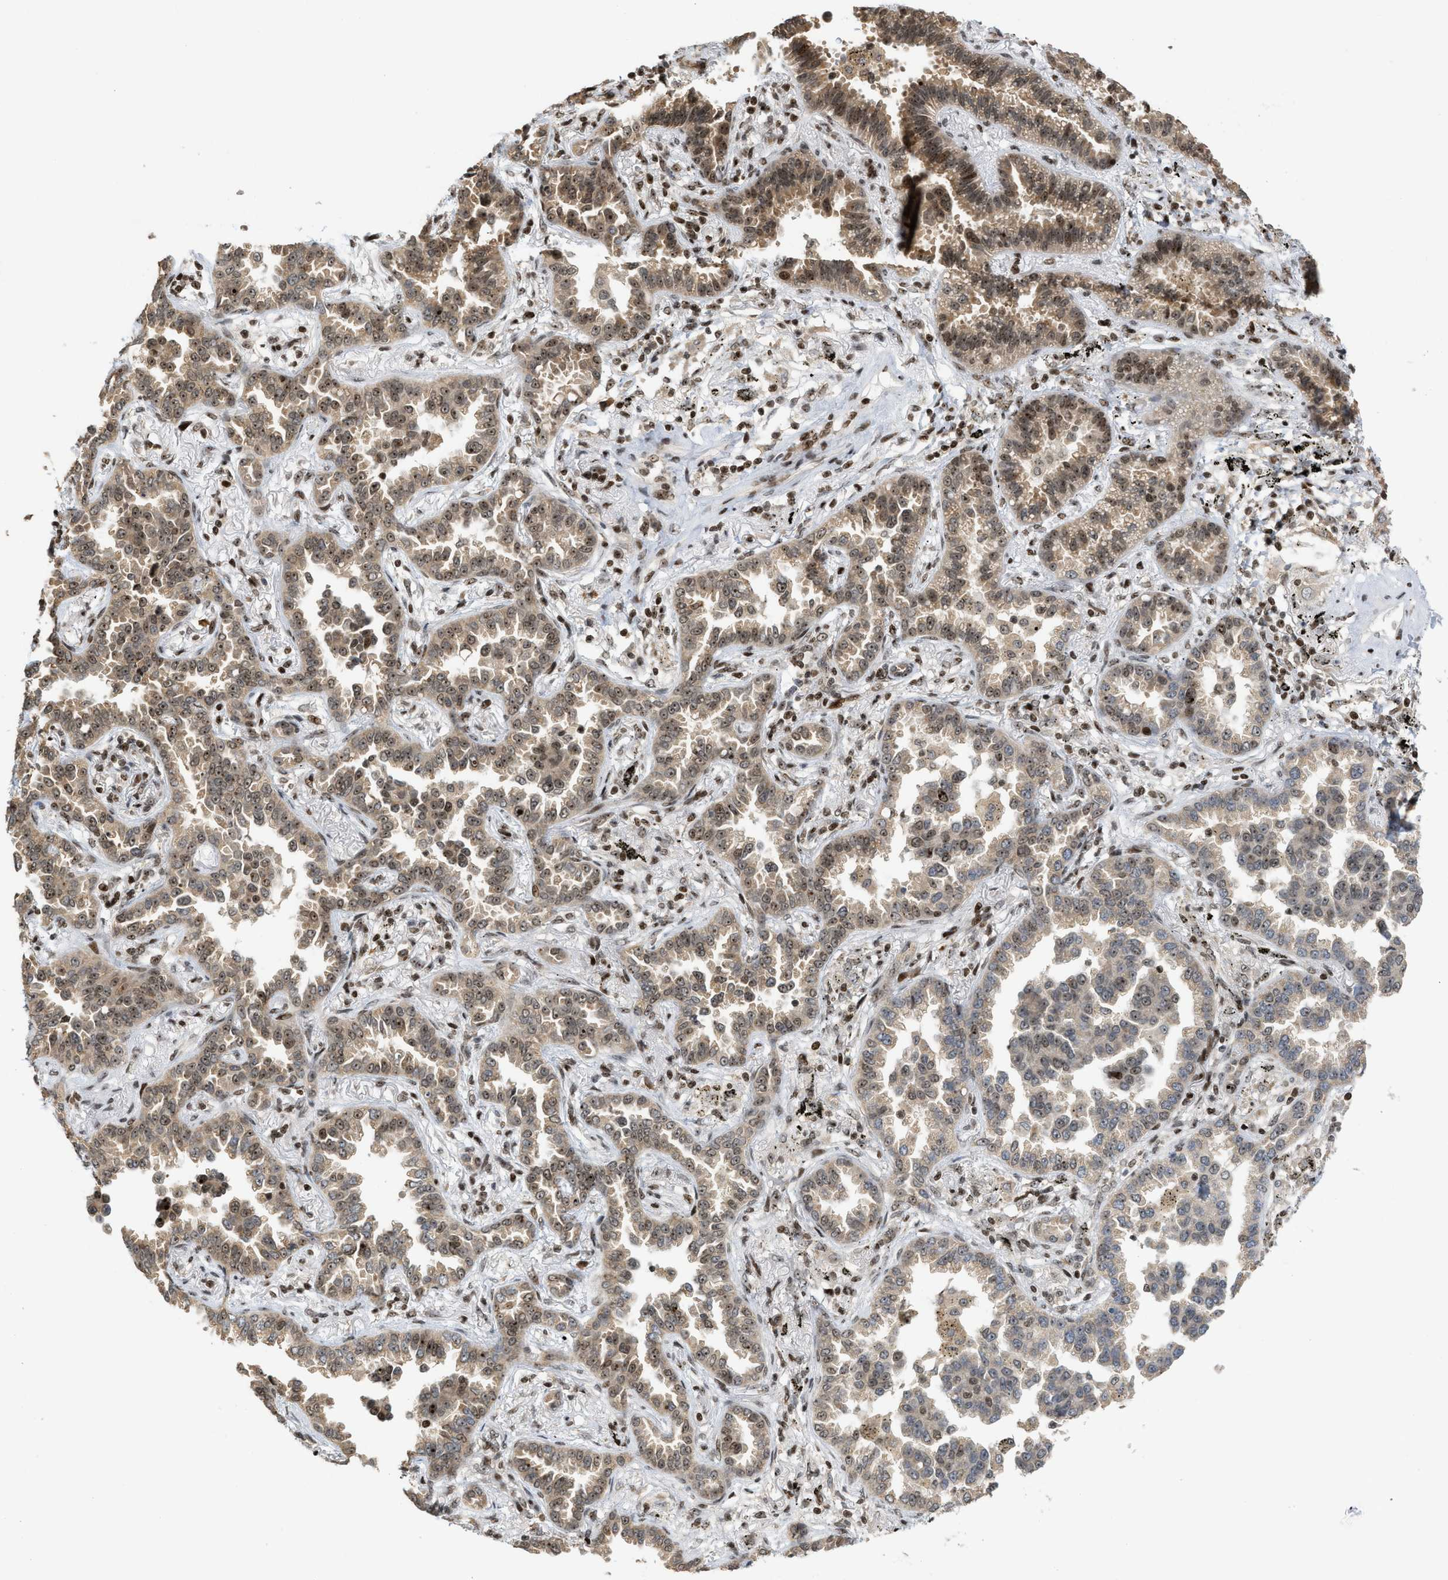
{"staining": {"intensity": "moderate", "quantity": ">75%", "location": "cytoplasmic/membranous,nuclear"}, "tissue": "lung cancer", "cell_type": "Tumor cells", "image_type": "cancer", "snomed": [{"axis": "morphology", "description": "Normal tissue, NOS"}, {"axis": "morphology", "description": "Adenocarcinoma, NOS"}, {"axis": "topography", "description": "Lung"}], "caption": "Lung cancer (adenocarcinoma) stained for a protein (brown) reveals moderate cytoplasmic/membranous and nuclear positive positivity in approximately >75% of tumor cells.", "gene": "ZNF22", "patient": {"sex": "male", "age": 59}}